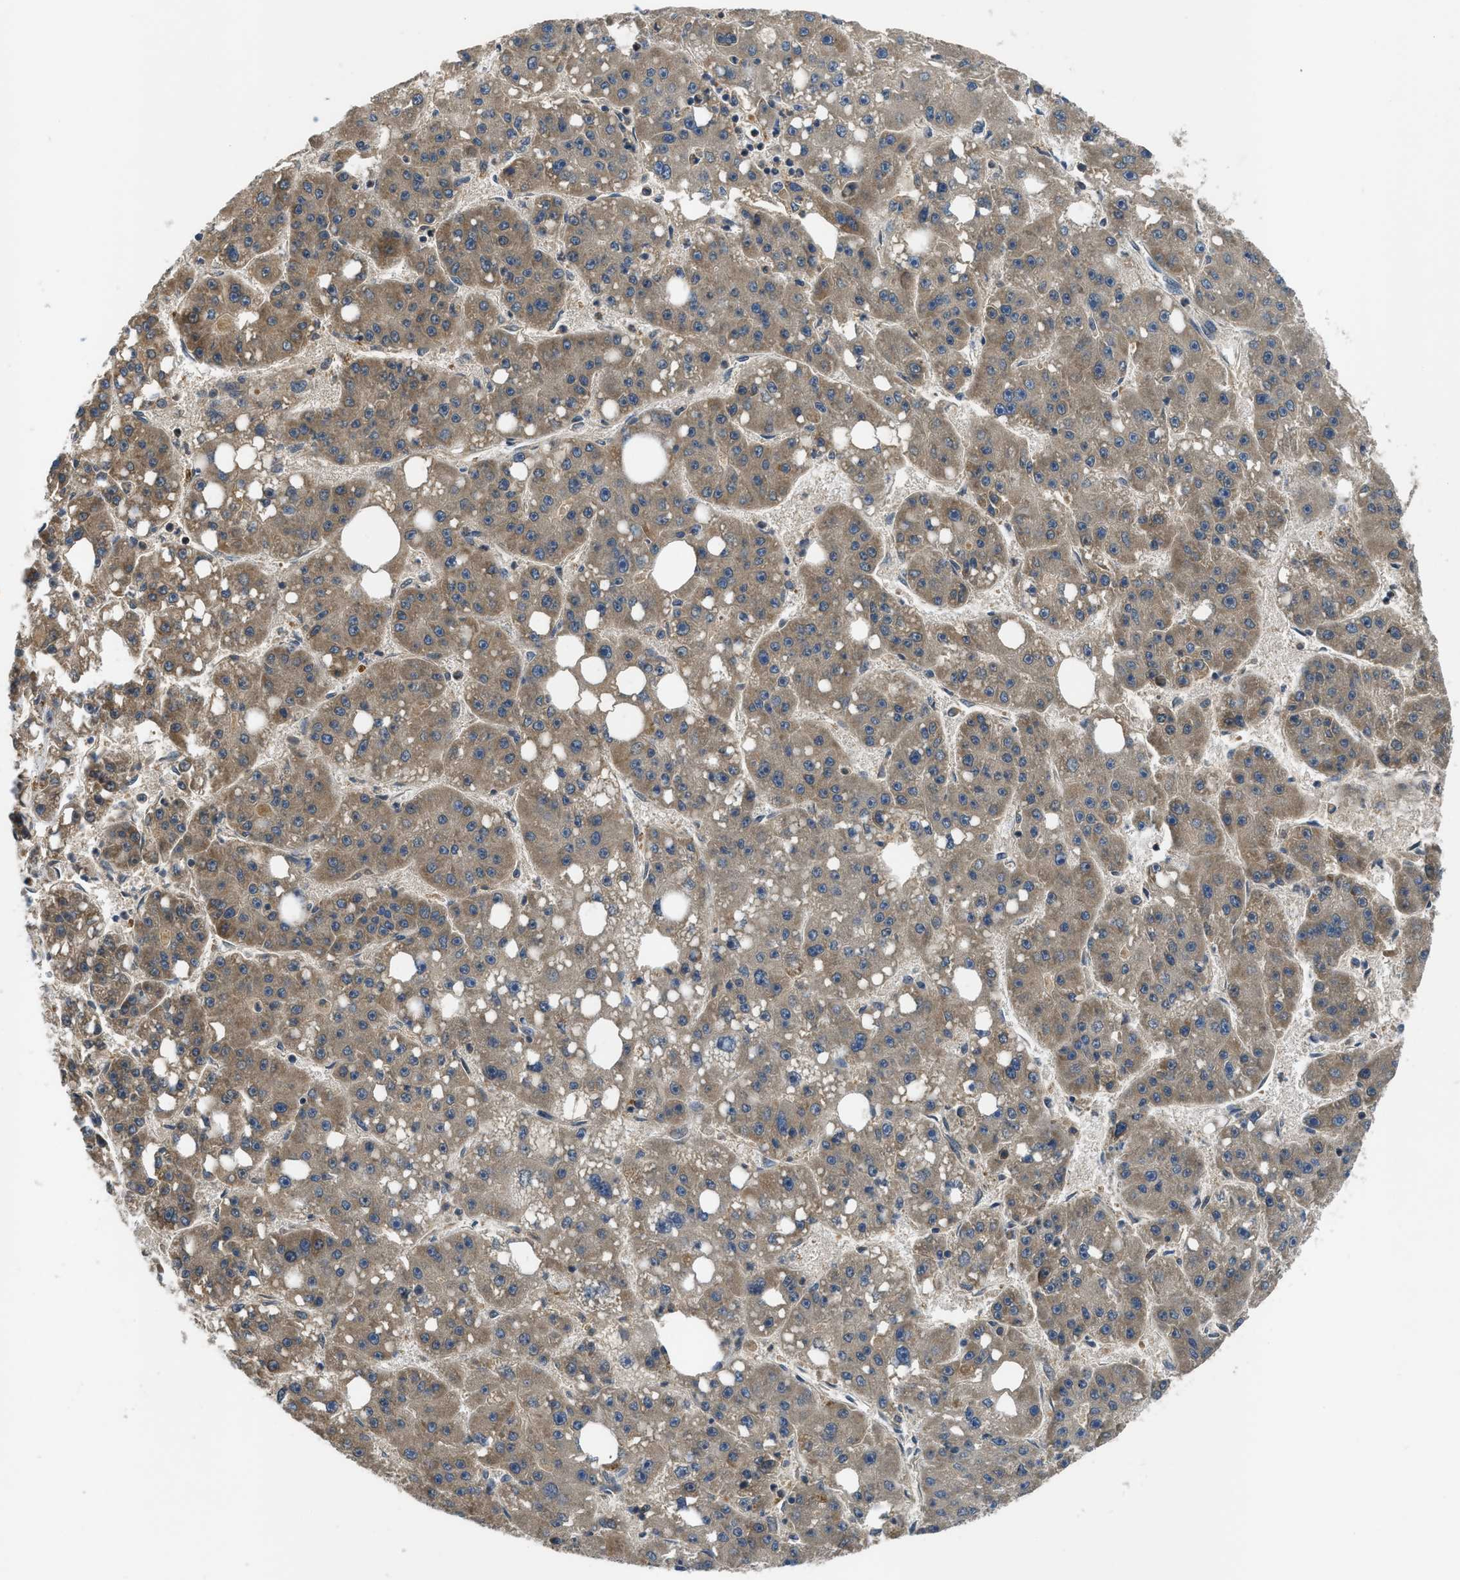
{"staining": {"intensity": "weak", "quantity": "25%-75%", "location": "cytoplasmic/membranous"}, "tissue": "liver cancer", "cell_type": "Tumor cells", "image_type": "cancer", "snomed": [{"axis": "morphology", "description": "Carcinoma, Hepatocellular, NOS"}, {"axis": "topography", "description": "Liver"}], "caption": "Approximately 25%-75% of tumor cells in liver cancer (hepatocellular carcinoma) show weak cytoplasmic/membranous protein staining as visualized by brown immunohistochemical staining.", "gene": "PAFAH2", "patient": {"sex": "female", "age": 61}}